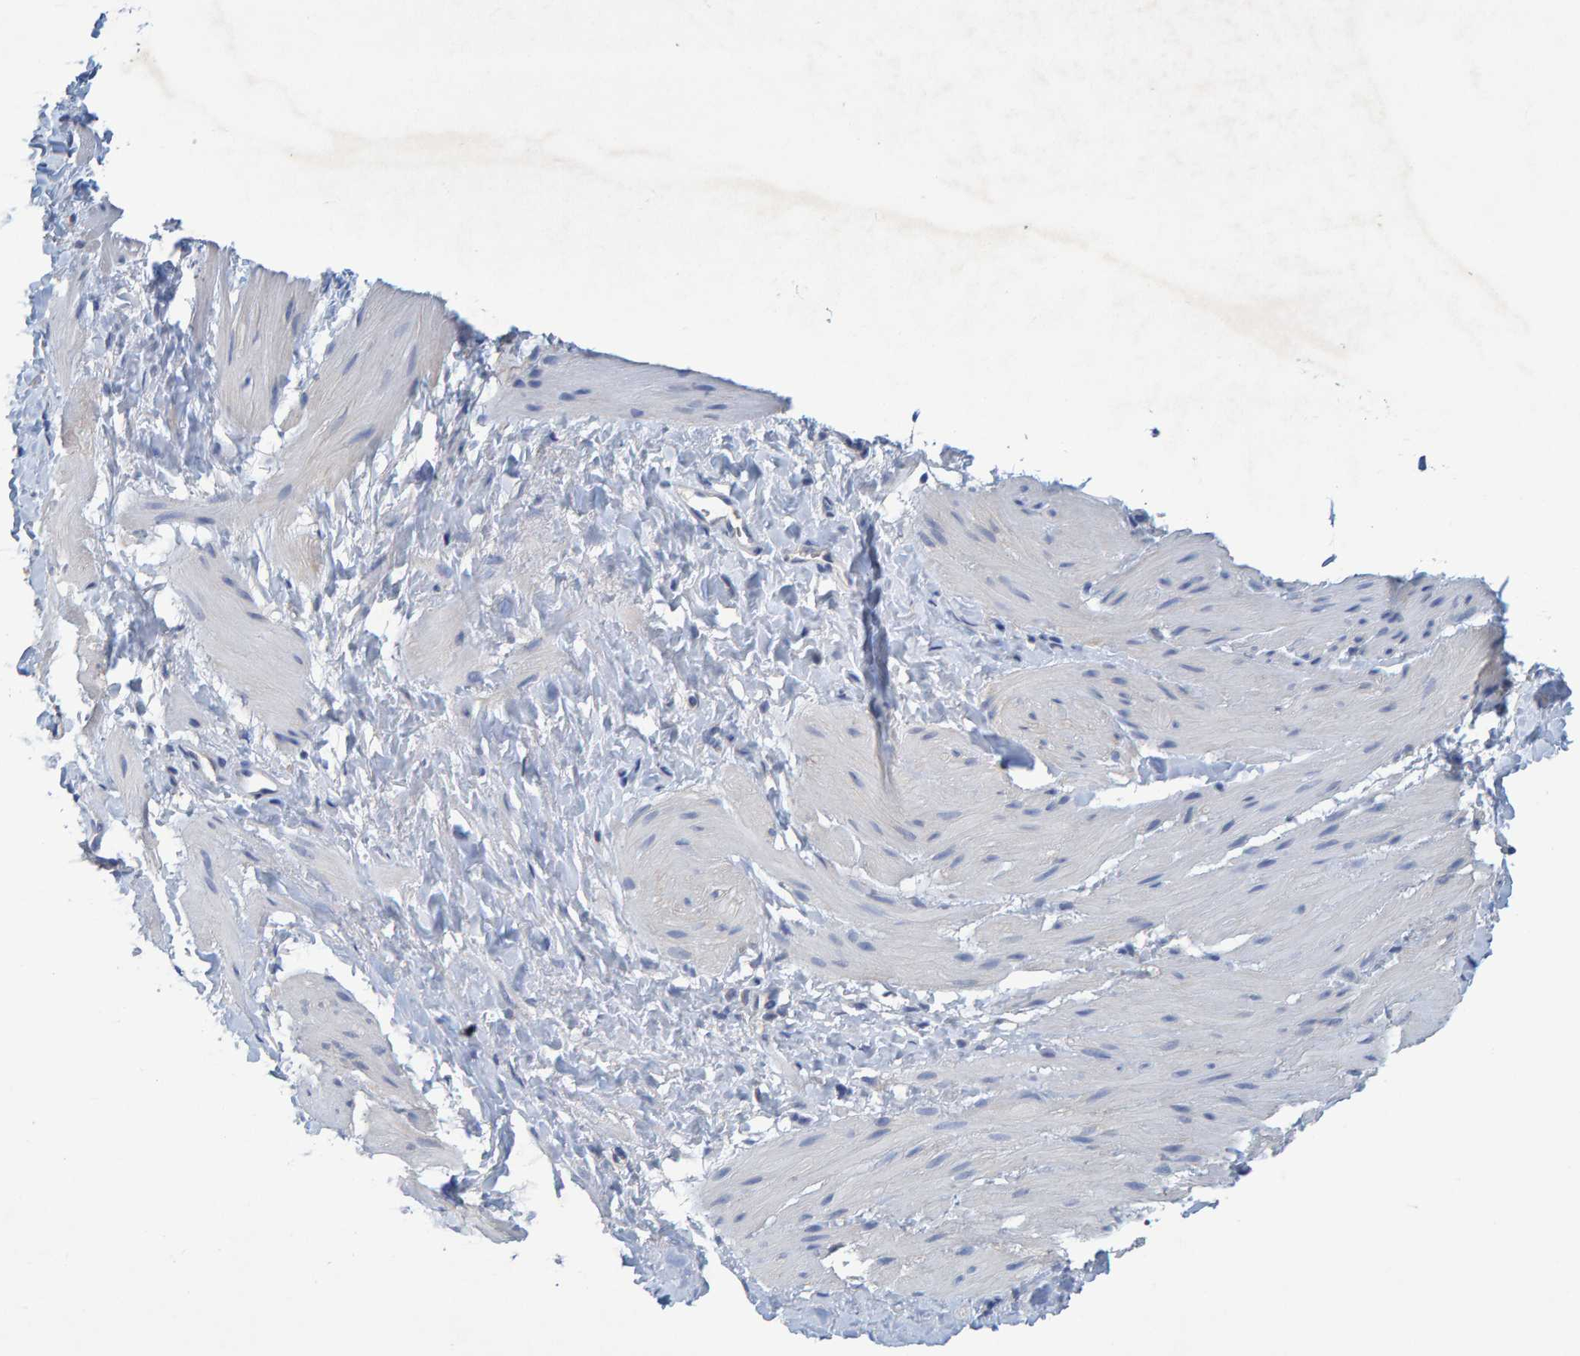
{"staining": {"intensity": "negative", "quantity": "none", "location": "none"}, "tissue": "smooth muscle", "cell_type": "Smooth muscle cells", "image_type": "normal", "snomed": [{"axis": "morphology", "description": "Normal tissue, NOS"}, {"axis": "topography", "description": "Smooth muscle"}], "caption": "An IHC photomicrograph of unremarkable smooth muscle is shown. There is no staining in smooth muscle cells of smooth muscle. (Brightfield microscopy of DAB immunohistochemistry at high magnification).", "gene": "ALAD", "patient": {"sex": "male", "age": 16}}